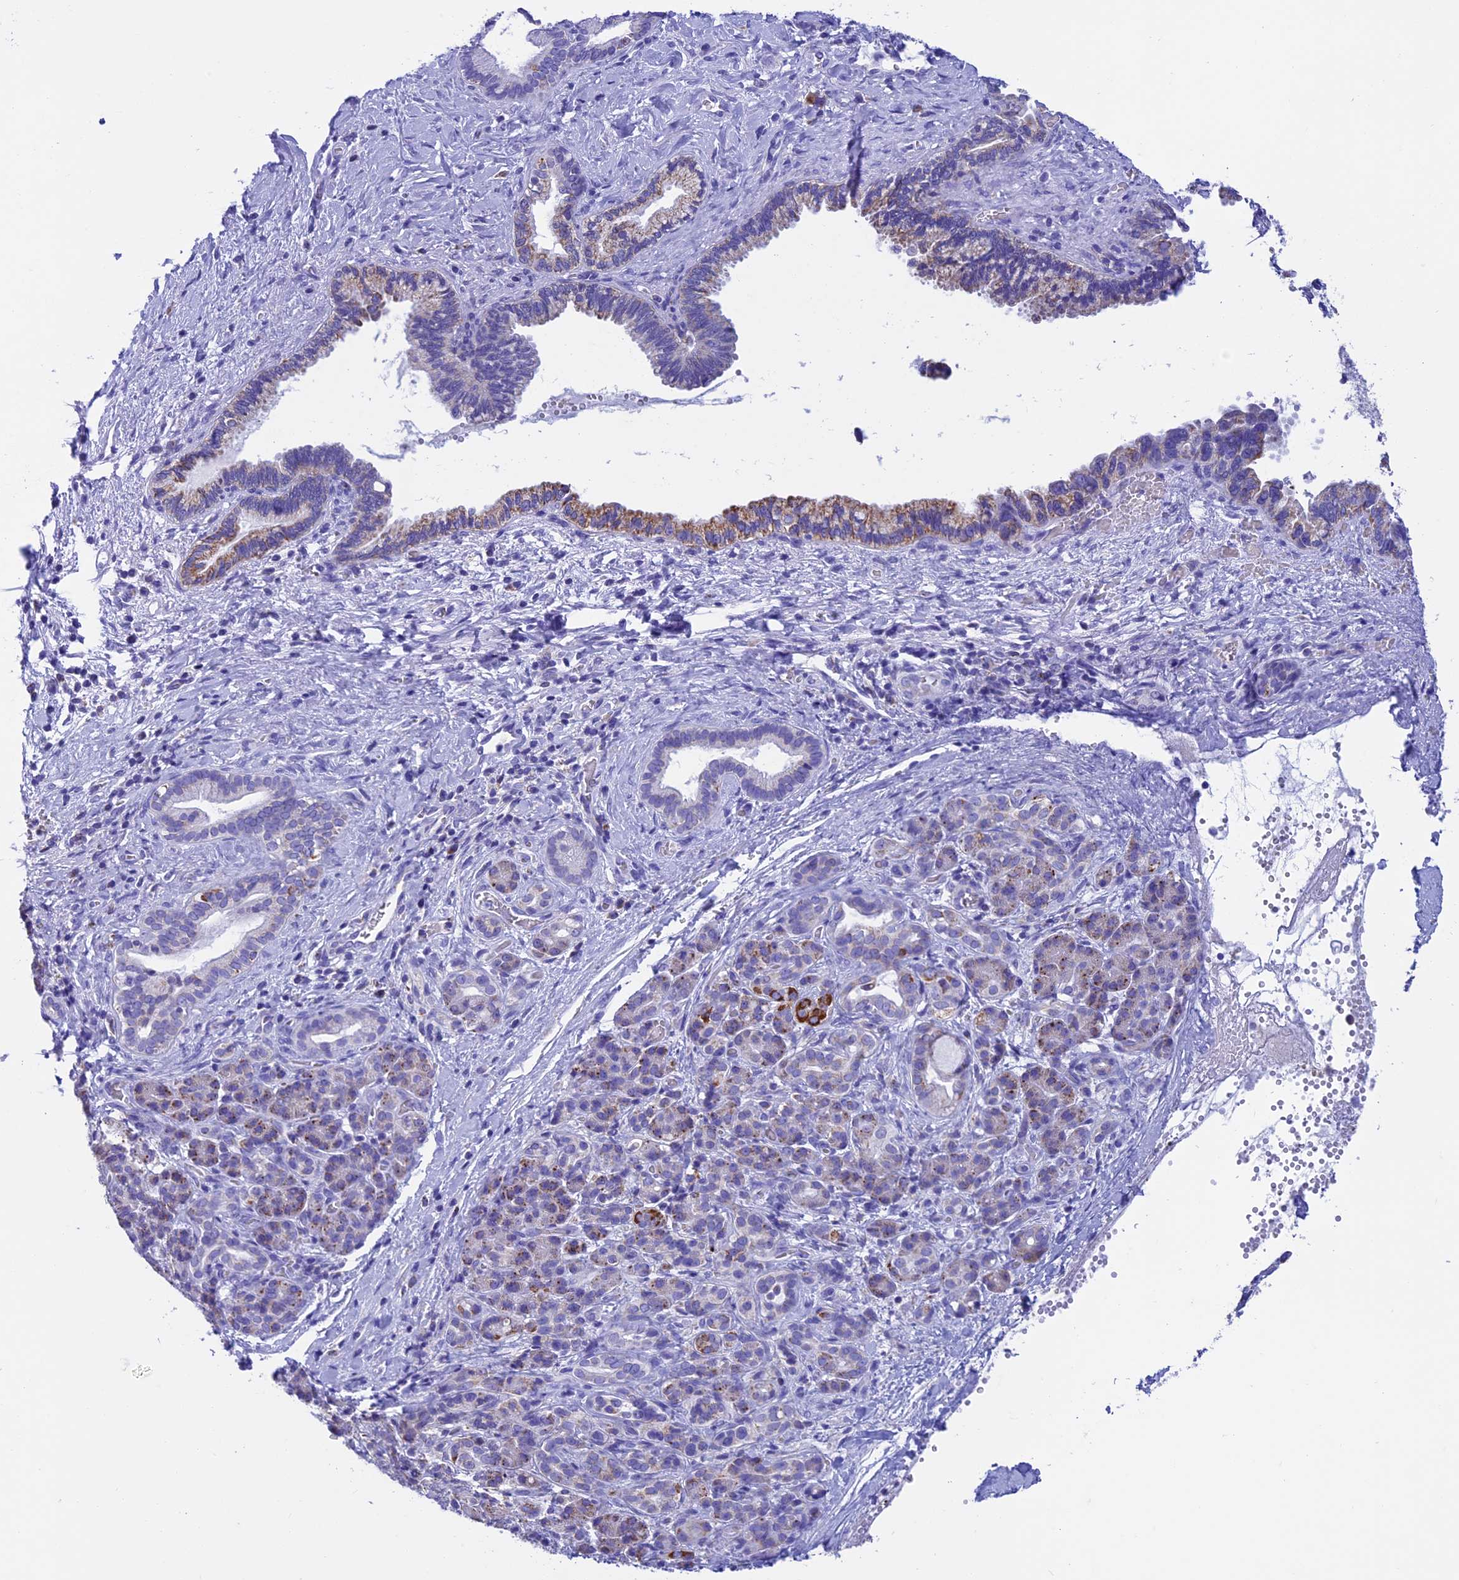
{"staining": {"intensity": "moderate", "quantity": "<25%", "location": "cytoplasmic/membranous"}, "tissue": "pancreatic cancer", "cell_type": "Tumor cells", "image_type": "cancer", "snomed": [{"axis": "morphology", "description": "Adenocarcinoma, NOS"}, {"axis": "topography", "description": "Pancreas"}], "caption": "Adenocarcinoma (pancreatic) tissue shows moderate cytoplasmic/membranous expression in approximately <25% of tumor cells (DAB (3,3'-diaminobenzidine) IHC, brown staining for protein, blue staining for nuclei).", "gene": "SLC8B1", "patient": {"sex": "male", "age": 59}}